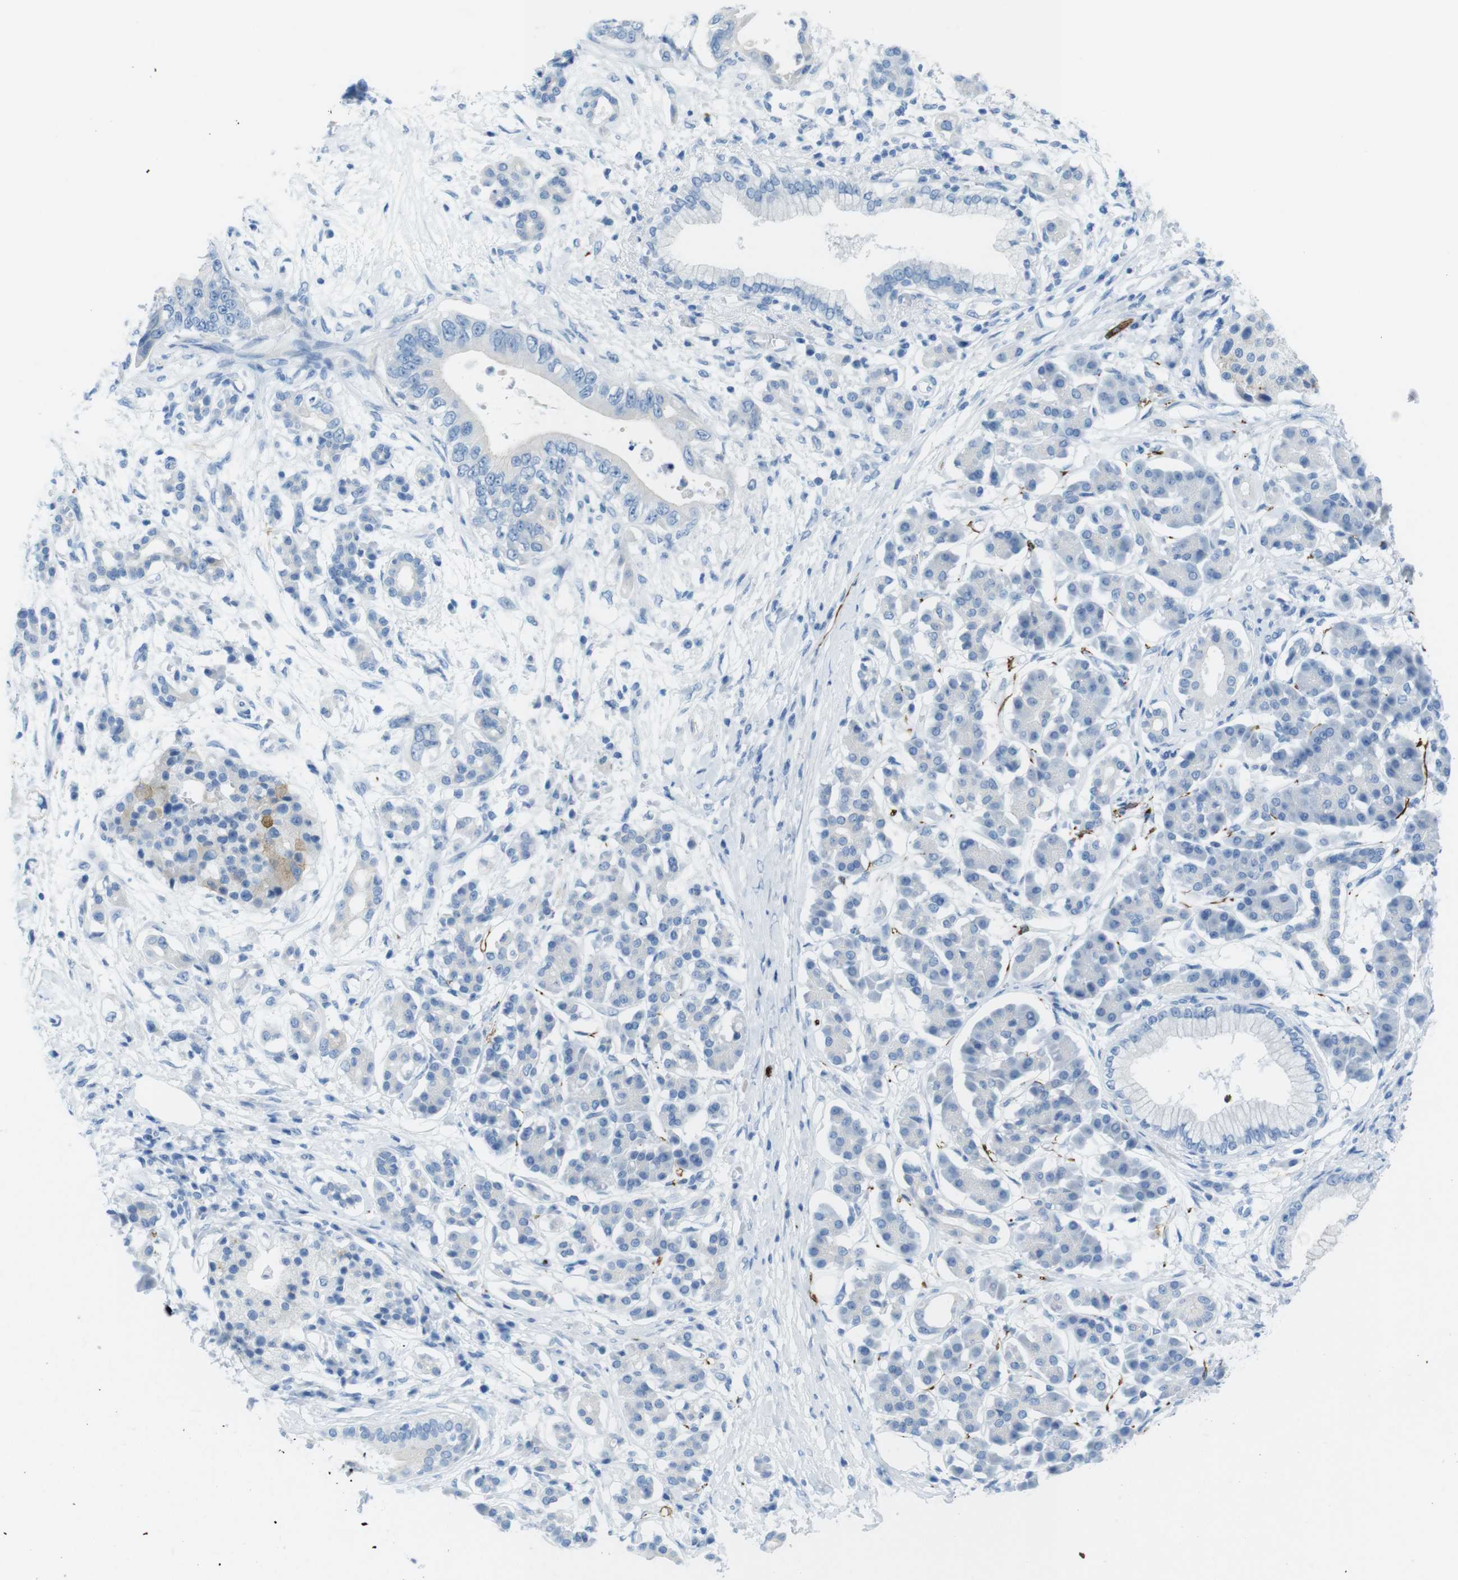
{"staining": {"intensity": "negative", "quantity": "none", "location": "none"}, "tissue": "pancreatic cancer", "cell_type": "Tumor cells", "image_type": "cancer", "snomed": [{"axis": "morphology", "description": "Adenocarcinoma, NOS"}, {"axis": "topography", "description": "Pancreas"}], "caption": "This is a photomicrograph of immunohistochemistry staining of pancreatic cancer, which shows no positivity in tumor cells.", "gene": "GAP43", "patient": {"sex": "male", "age": 77}}